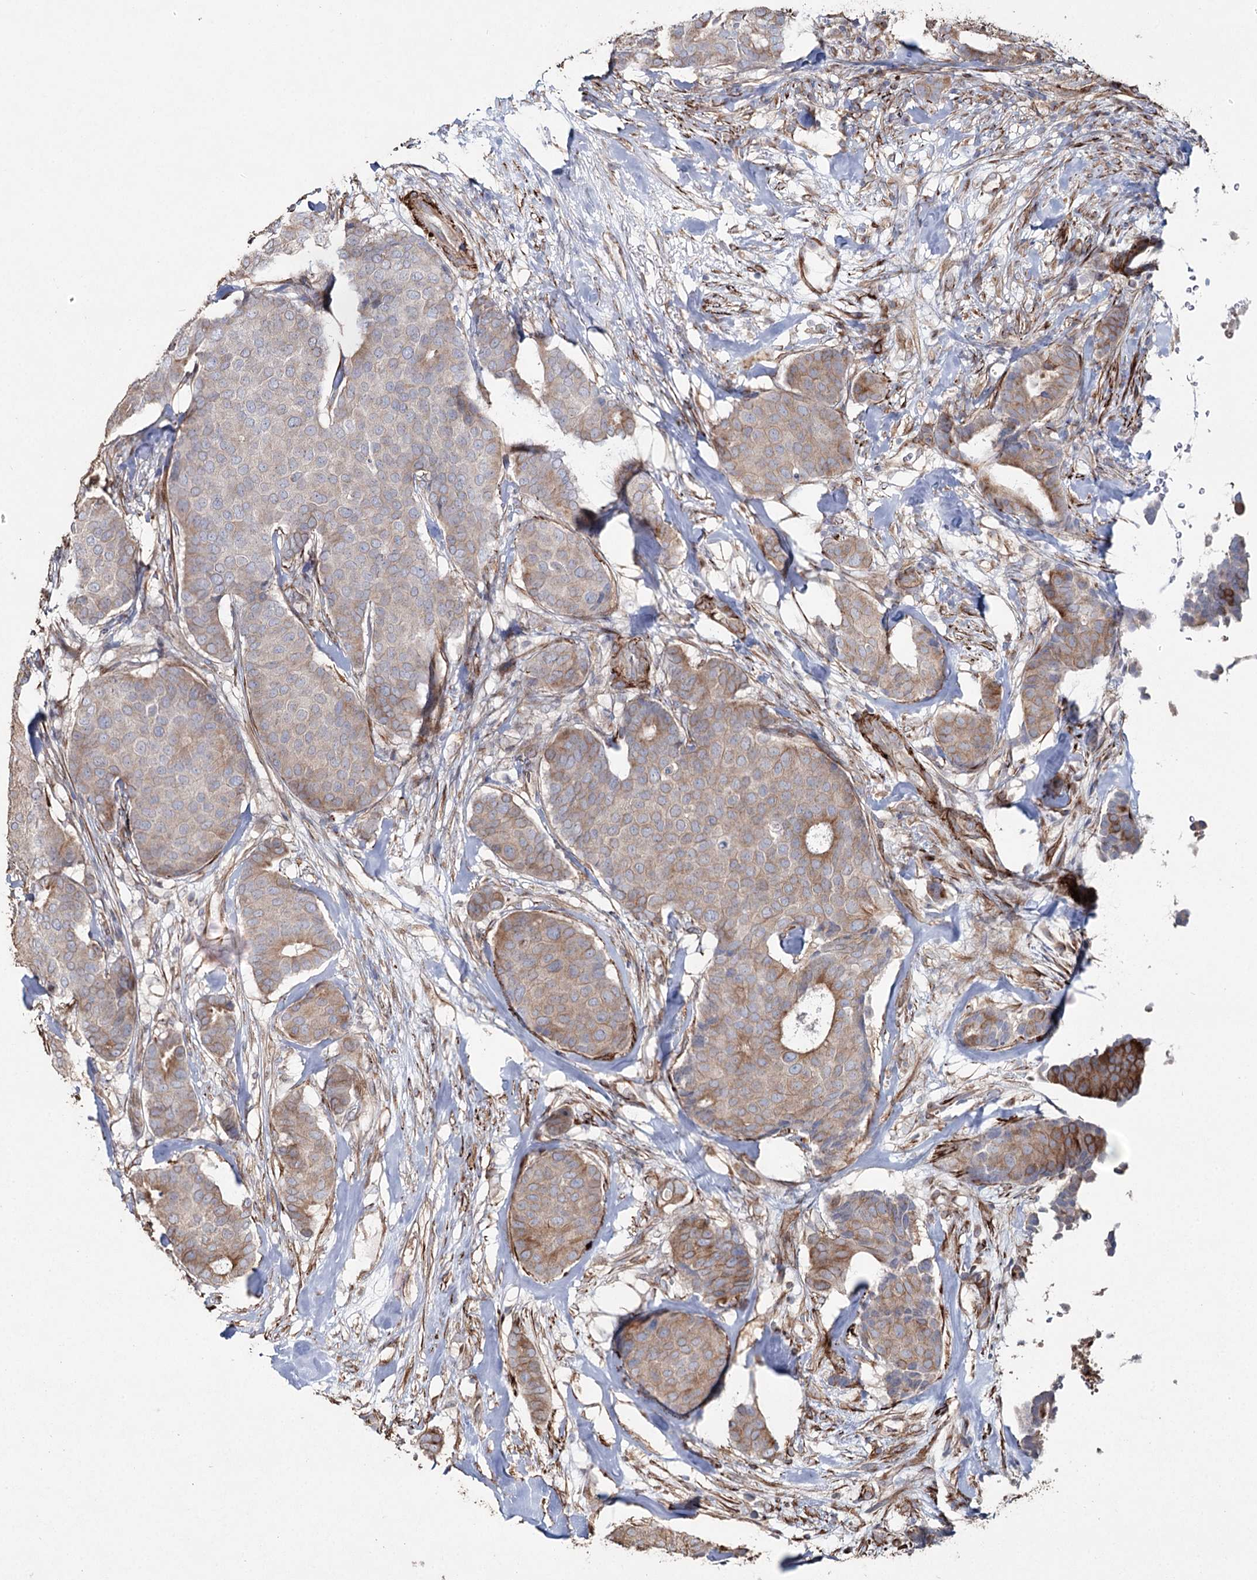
{"staining": {"intensity": "weak", "quantity": ">75%", "location": "cytoplasmic/membranous"}, "tissue": "breast cancer", "cell_type": "Tumor cells", "image_type": "cancer", "snomed": [{"axis": "morphology", "description": "Duct carcinoma"}, {"axis": "topography", "description": "Breast"}], "caption": "Breast cancer (invasive ductal carcinoma) tissue shows weak cytoplasmic/membranous positivity in approximately >75% of tumor cells, visualized by immunohistochemistry.", "gene": "SUMF1", "patient": {"sex": "female", "age": 75}}